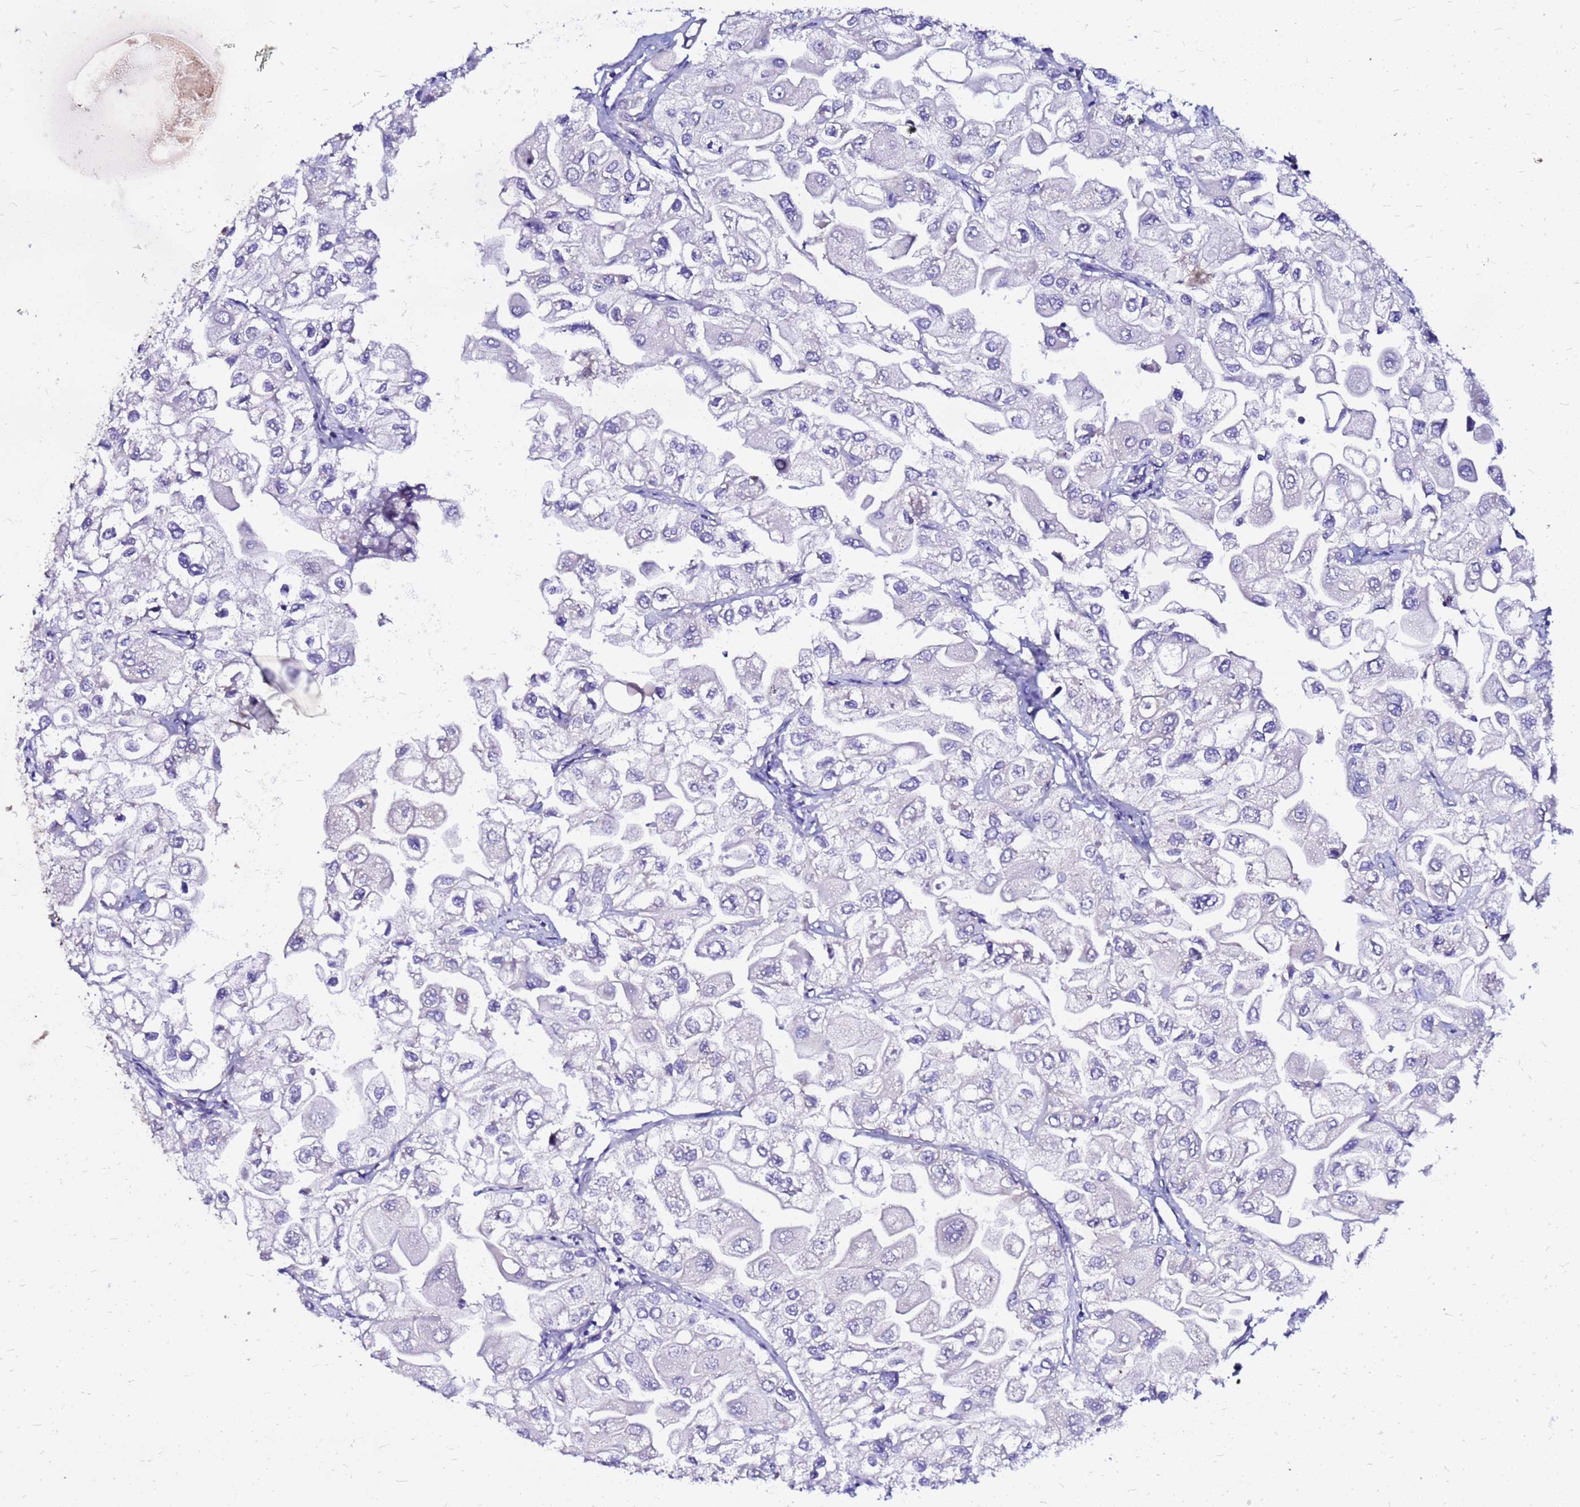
{"staining": {"intensity": "negative", "quantity": "none", "location": "none"}, "tissue": "urothelial cancer", "cell_type": "Tumor cells", "image_type": "cancer", "snomed": [{"axis": "morphology", "description": "Urothelial carcinoma, High grade"}, {"axis": "topography", "description": "Urinary bladder"}], "caption": "High power microscopy histopathology image of an immunohistochemistry micrograph of urothelial carcinoma (high-grade), revealing no significant positivity in tumor cells.", "gene": "ARHGEF5", "patient": {"sex": "male", "age": 64}}